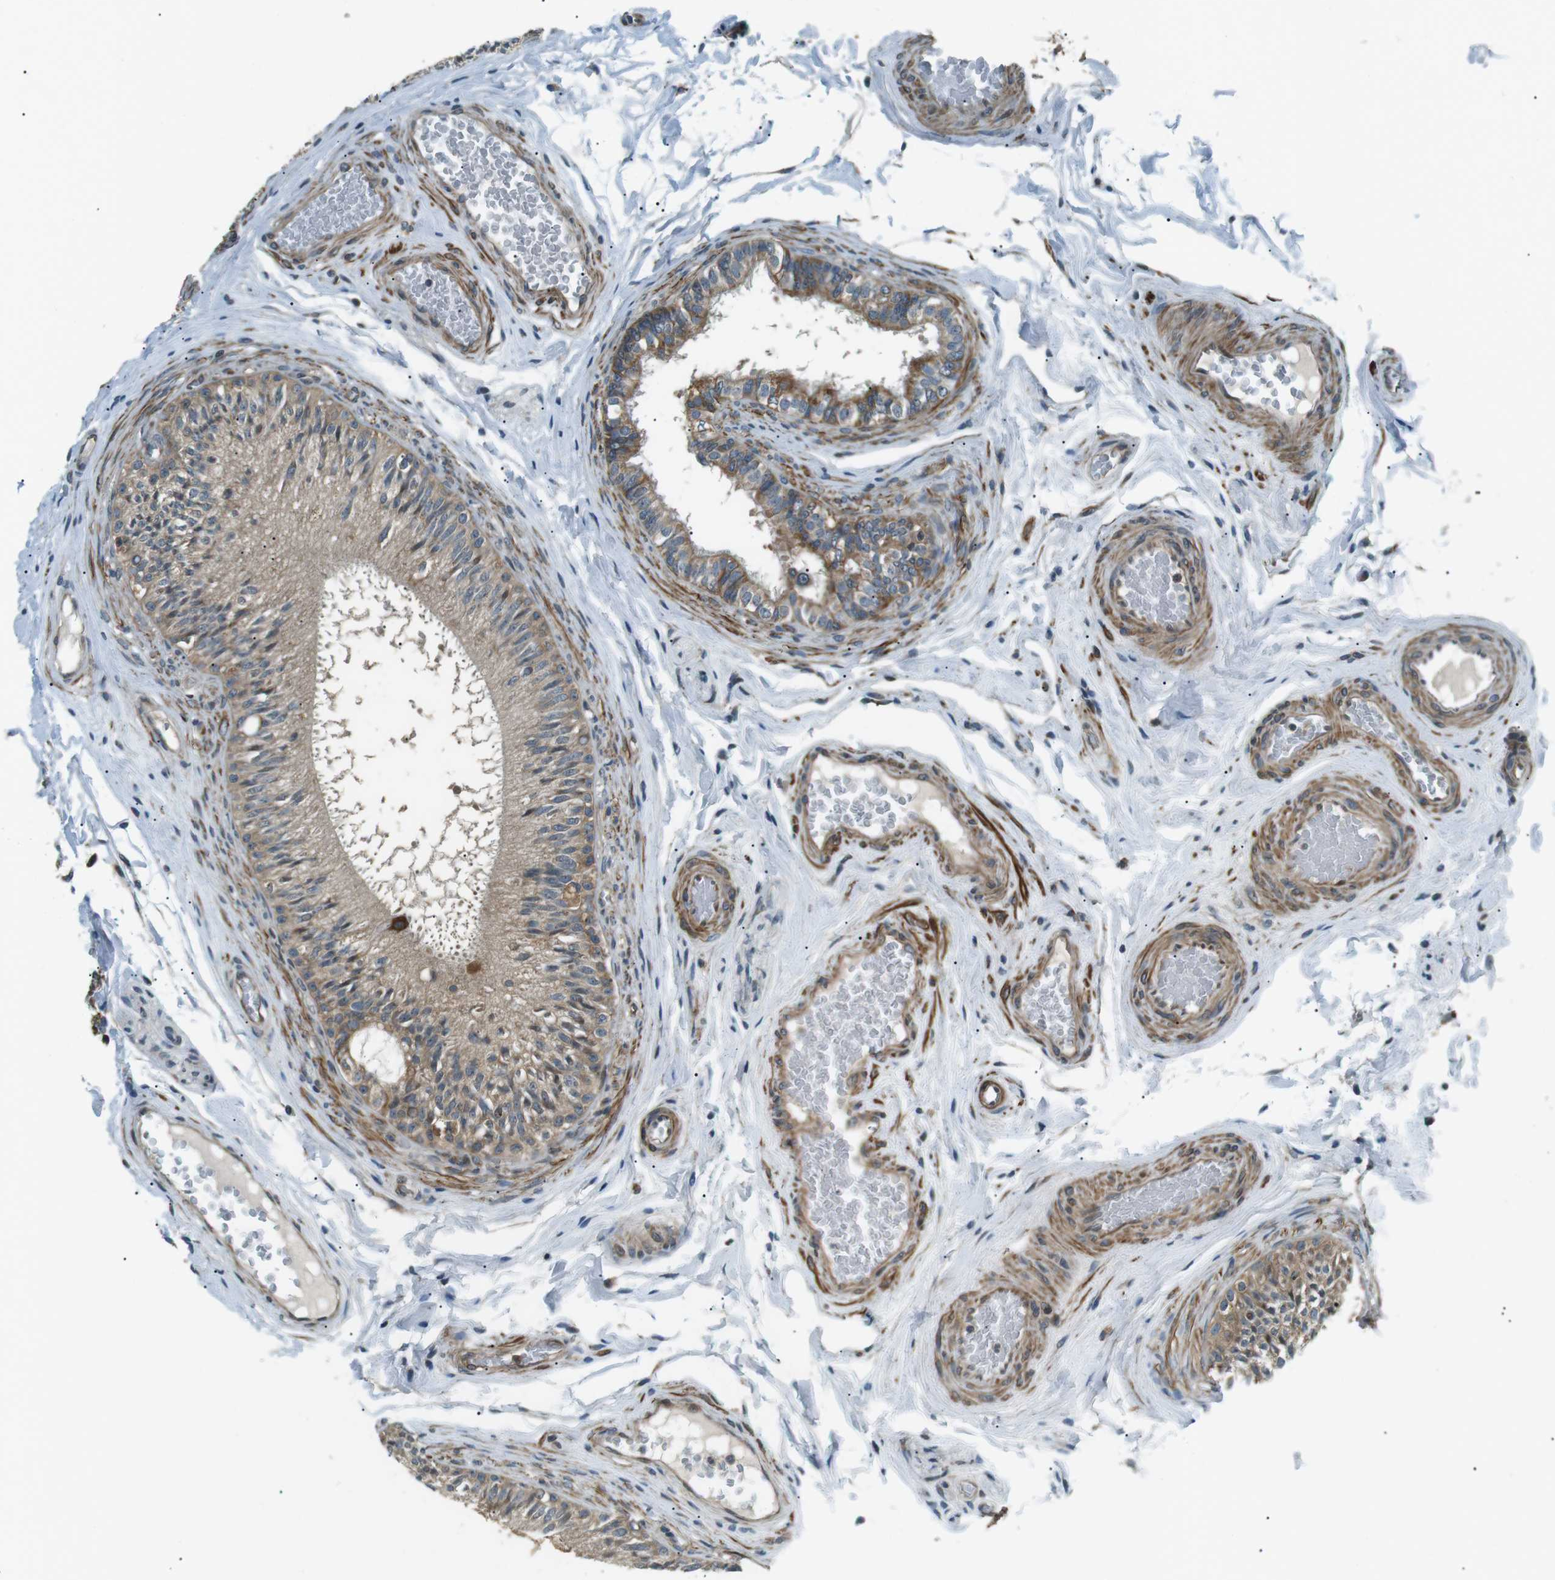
{"staining": {"intensity": "moderate", "quantity": ">75%", "location": "cytoplasmic/membranous"}, "tissue": "epididymis", "cell_type": "Glandular cells", "image_type": "normal", "snomed": [{"axis": "morphology", "description": "Normal tissue, NOS"}, {"axis": "topography", "description": "Testis"}, {"axis": "topography", "description": "Epididymis"}], "caption": "About >75% of glandular cells in benign human epididymis display moderate cytoplasmic/membranous protein positivity as visualized by brown immunohistochemical staining.", "gene": "TMEM74", "patient": {"sex": "male", "age": 36}}